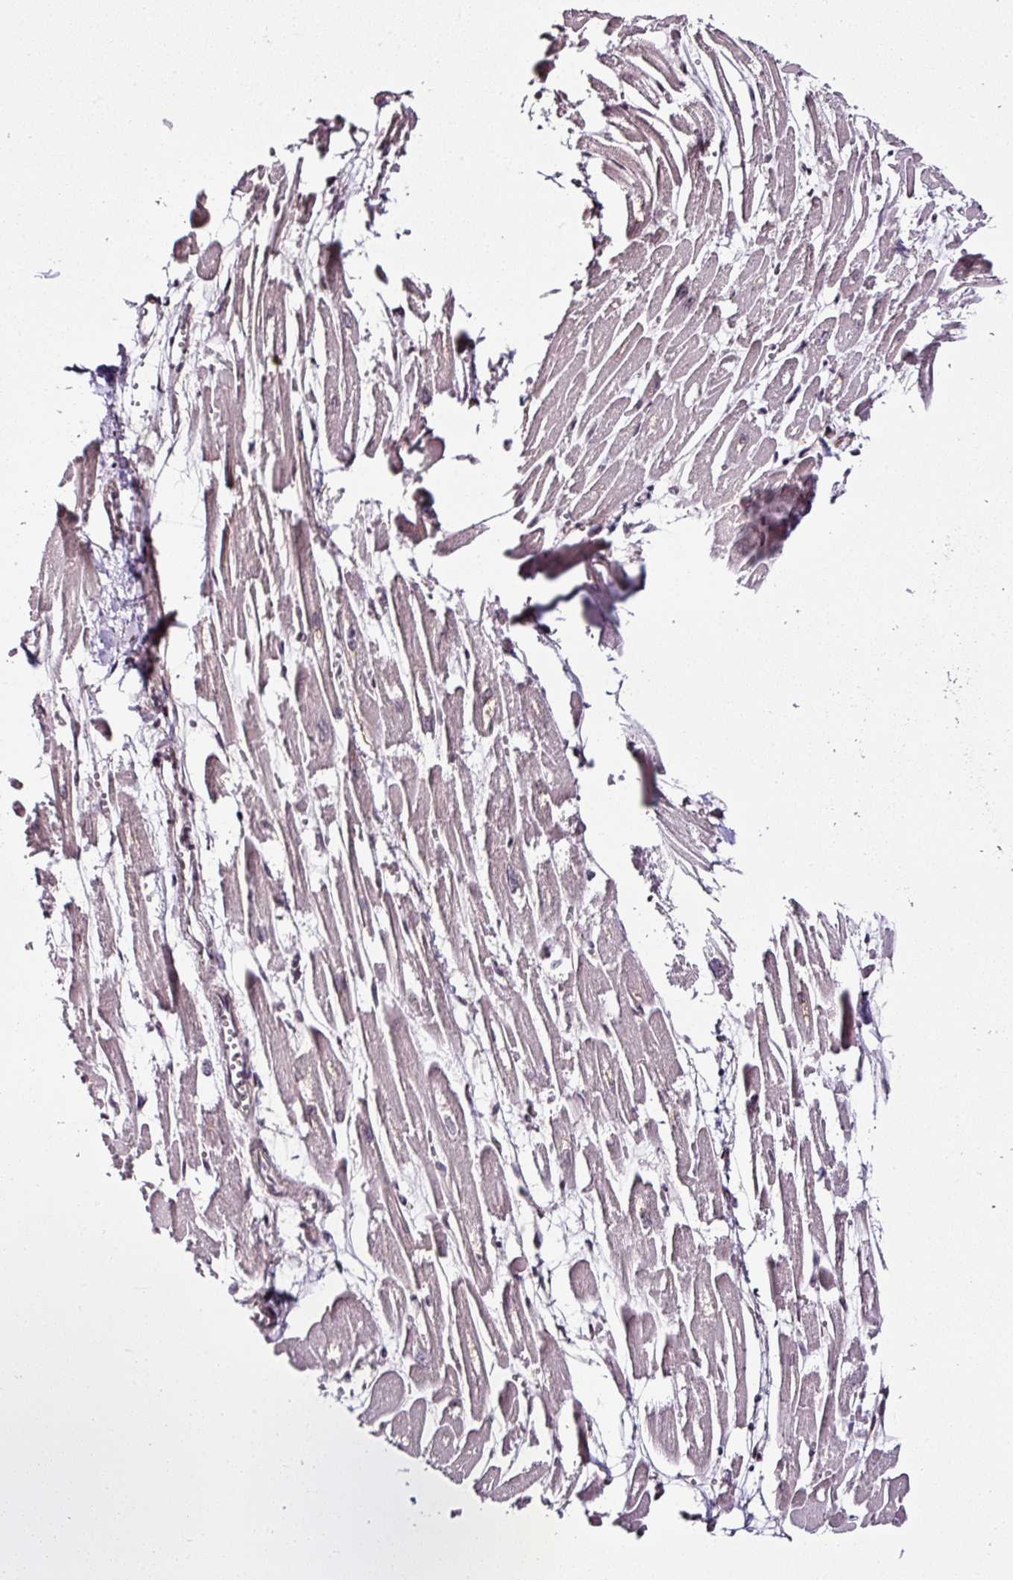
{"staining": {"intensity": "moderate", "quantity": "25%-75%", "location": "cytoplasmic/membranous,nuclear"}, "tissue": "heart muscle", "cell_type": "Cardiomyocytes", "image_type": "normal", "snomed": [{"axis": "morphology", "description": "Normal tissue, NOS"}, {"axis": "topography", "description": "Heart"}], "caption": "Heart muscle stained with DAB (3,3'-diaminobenzidine) IHC demonstrates medium levels of moderate cytoplasmic/membranous,nuclear positivity in about 25%-75% of cardiomyocytes. (IHC, brightfield microscopy, high magnification).", "gene": "COPRS", "patient": {"sex": "male", "age": 54}}